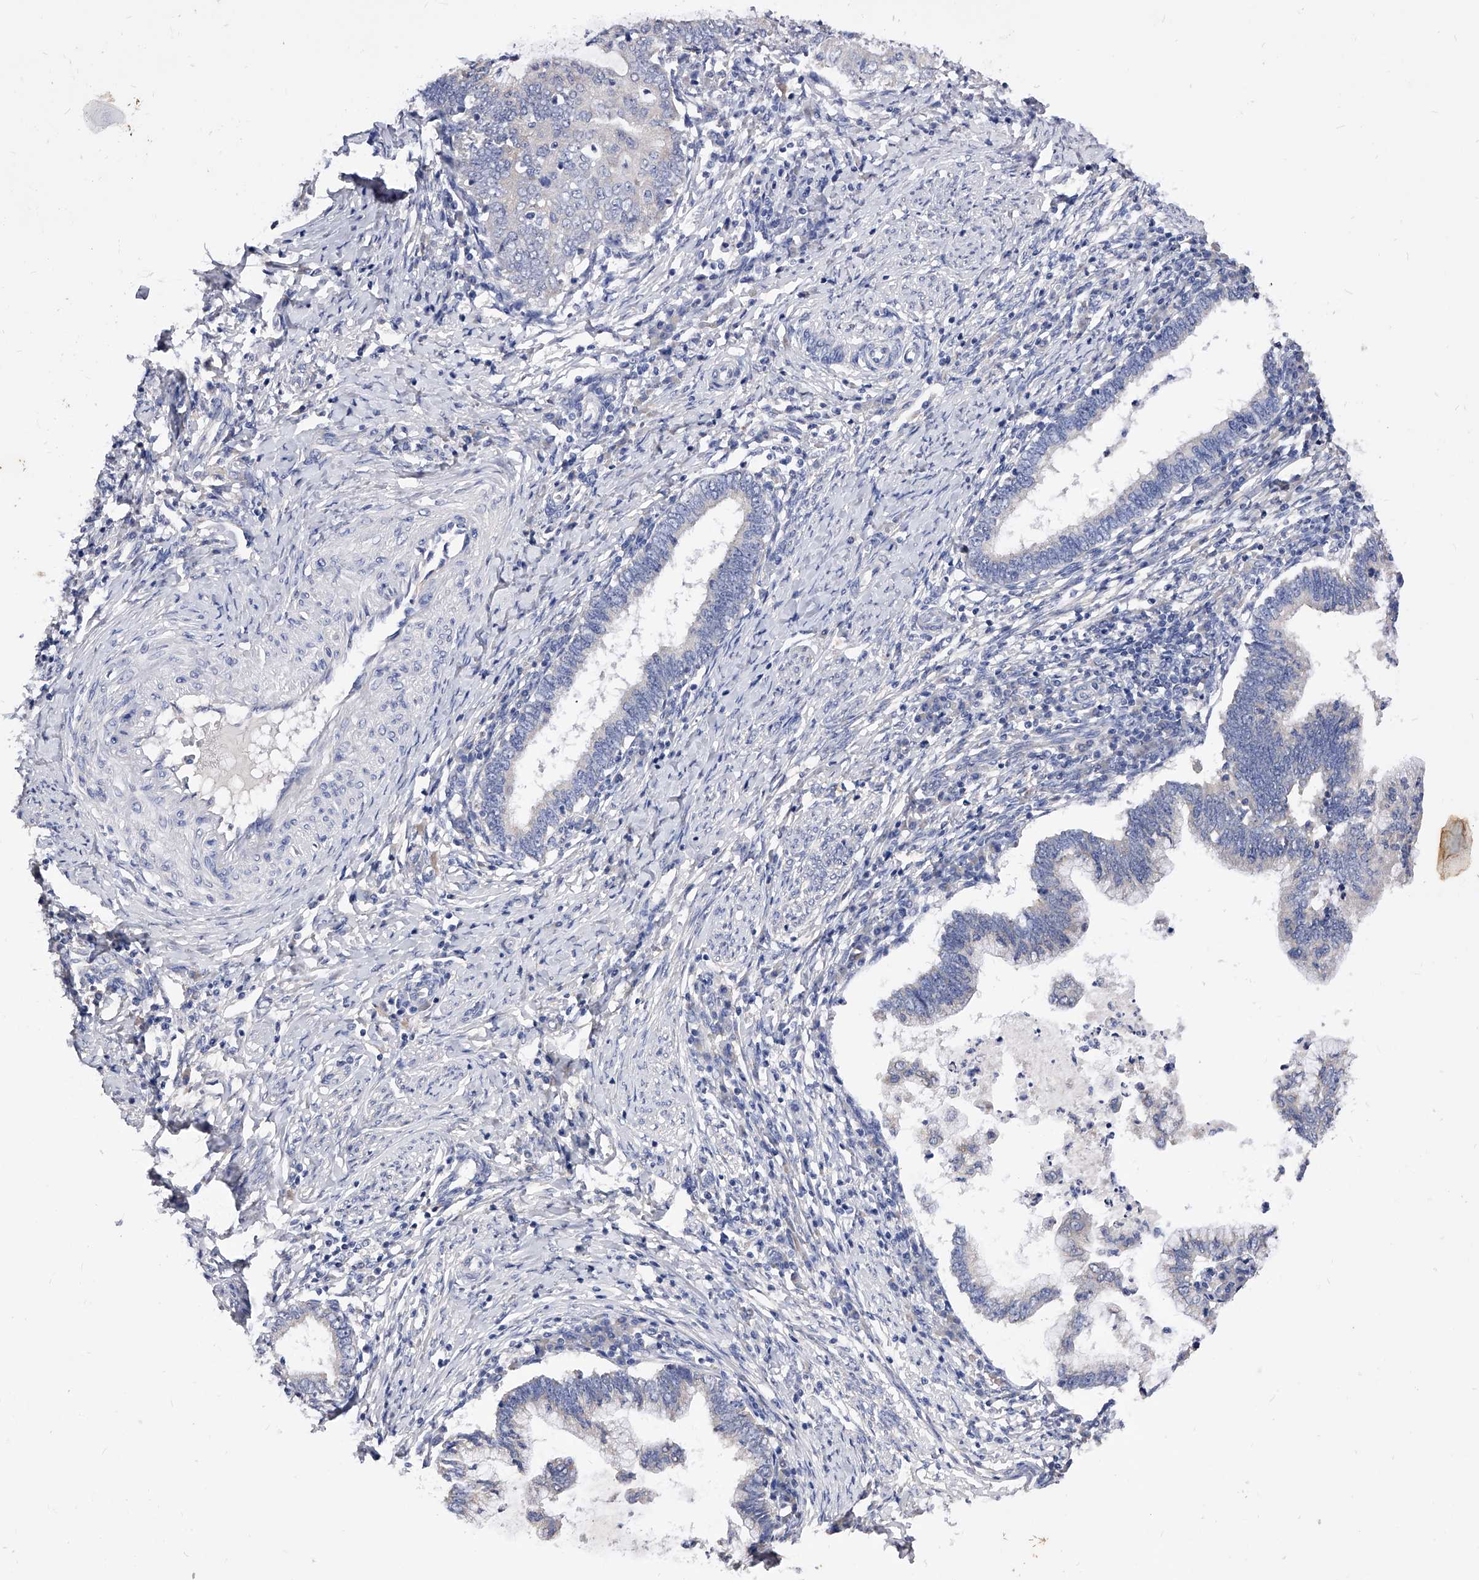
{"staining": {"intensity": "negative", "quantity": "none", "location": "none"}, "tissue": "cervical cancer", "cell_type": "Tumor cells", "image_type": "cancer", "snomed": [{"axis": "morphology", "description": "Adenocarcinoma, NOS"}, {"axis": "topography", "description": "Cervix"}], "caption": "DAB (3,3'-diaminobenzidine) immunohistochemical staining of cervical adenocarcinoma reveals no significant positivity in tumor cells.", "gene": "ZNF529", "patient": {"sex": "female", "age": 36}}